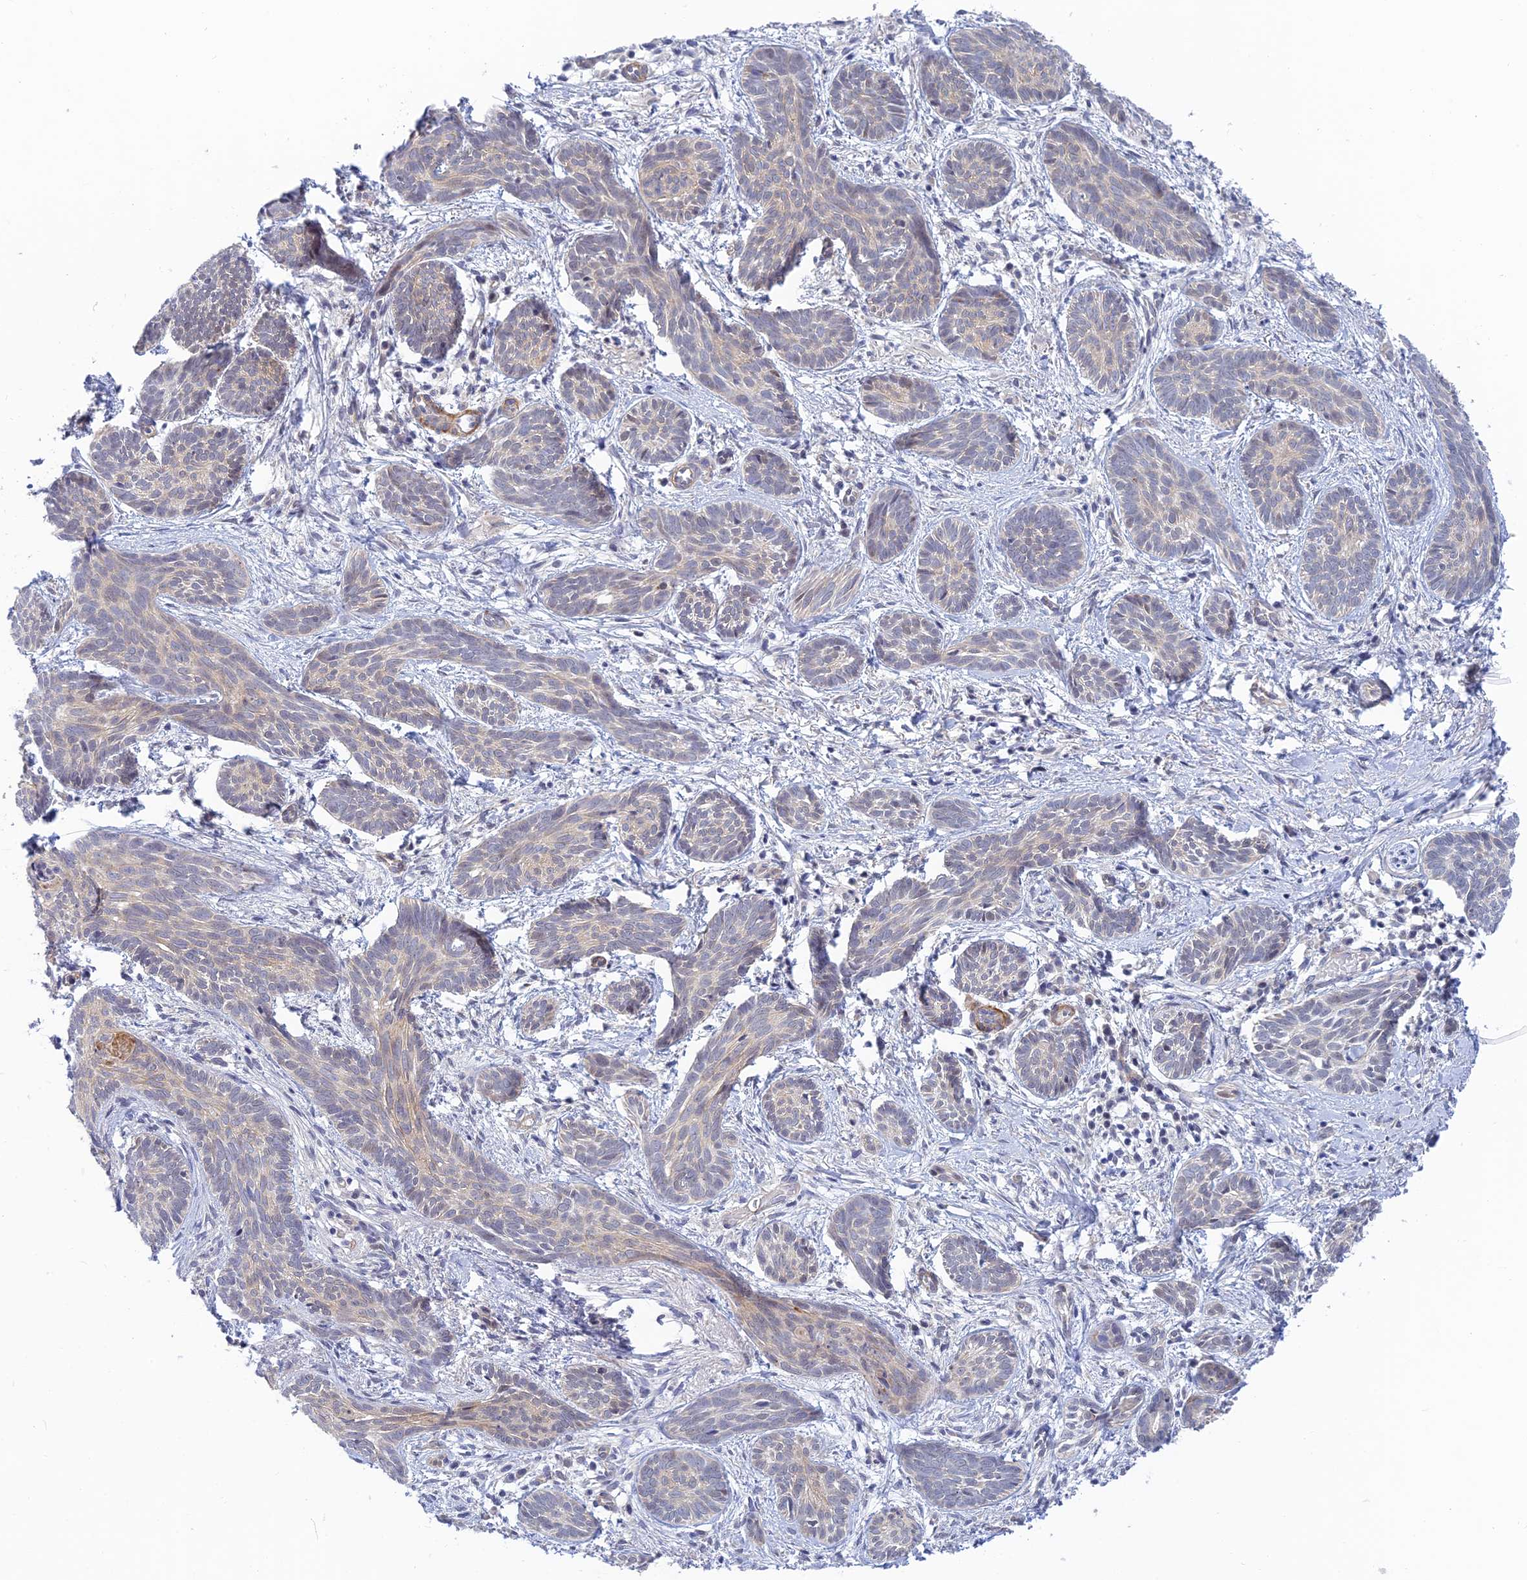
{"staining": {"intensity": "negative", "quantity": "none", "location": "none"}, "tissue": "skin cancer", "cell_type": "Tumor cells", "image_type": "cancer", "snomed": [{"axis": "morphology", "description": "Basal cell carcinoma"}, {"axis": "topography", "description": "Skin"}], "caption": "High magnification brightfield microscopy of basal cell carcinoma (skin) stained with DAB (brown) and counterstained with hematoxylin (blue): tumor cells show no significant expression.", "gene": "CFAP92", "patient": {"sex": "female", "age": 81}}